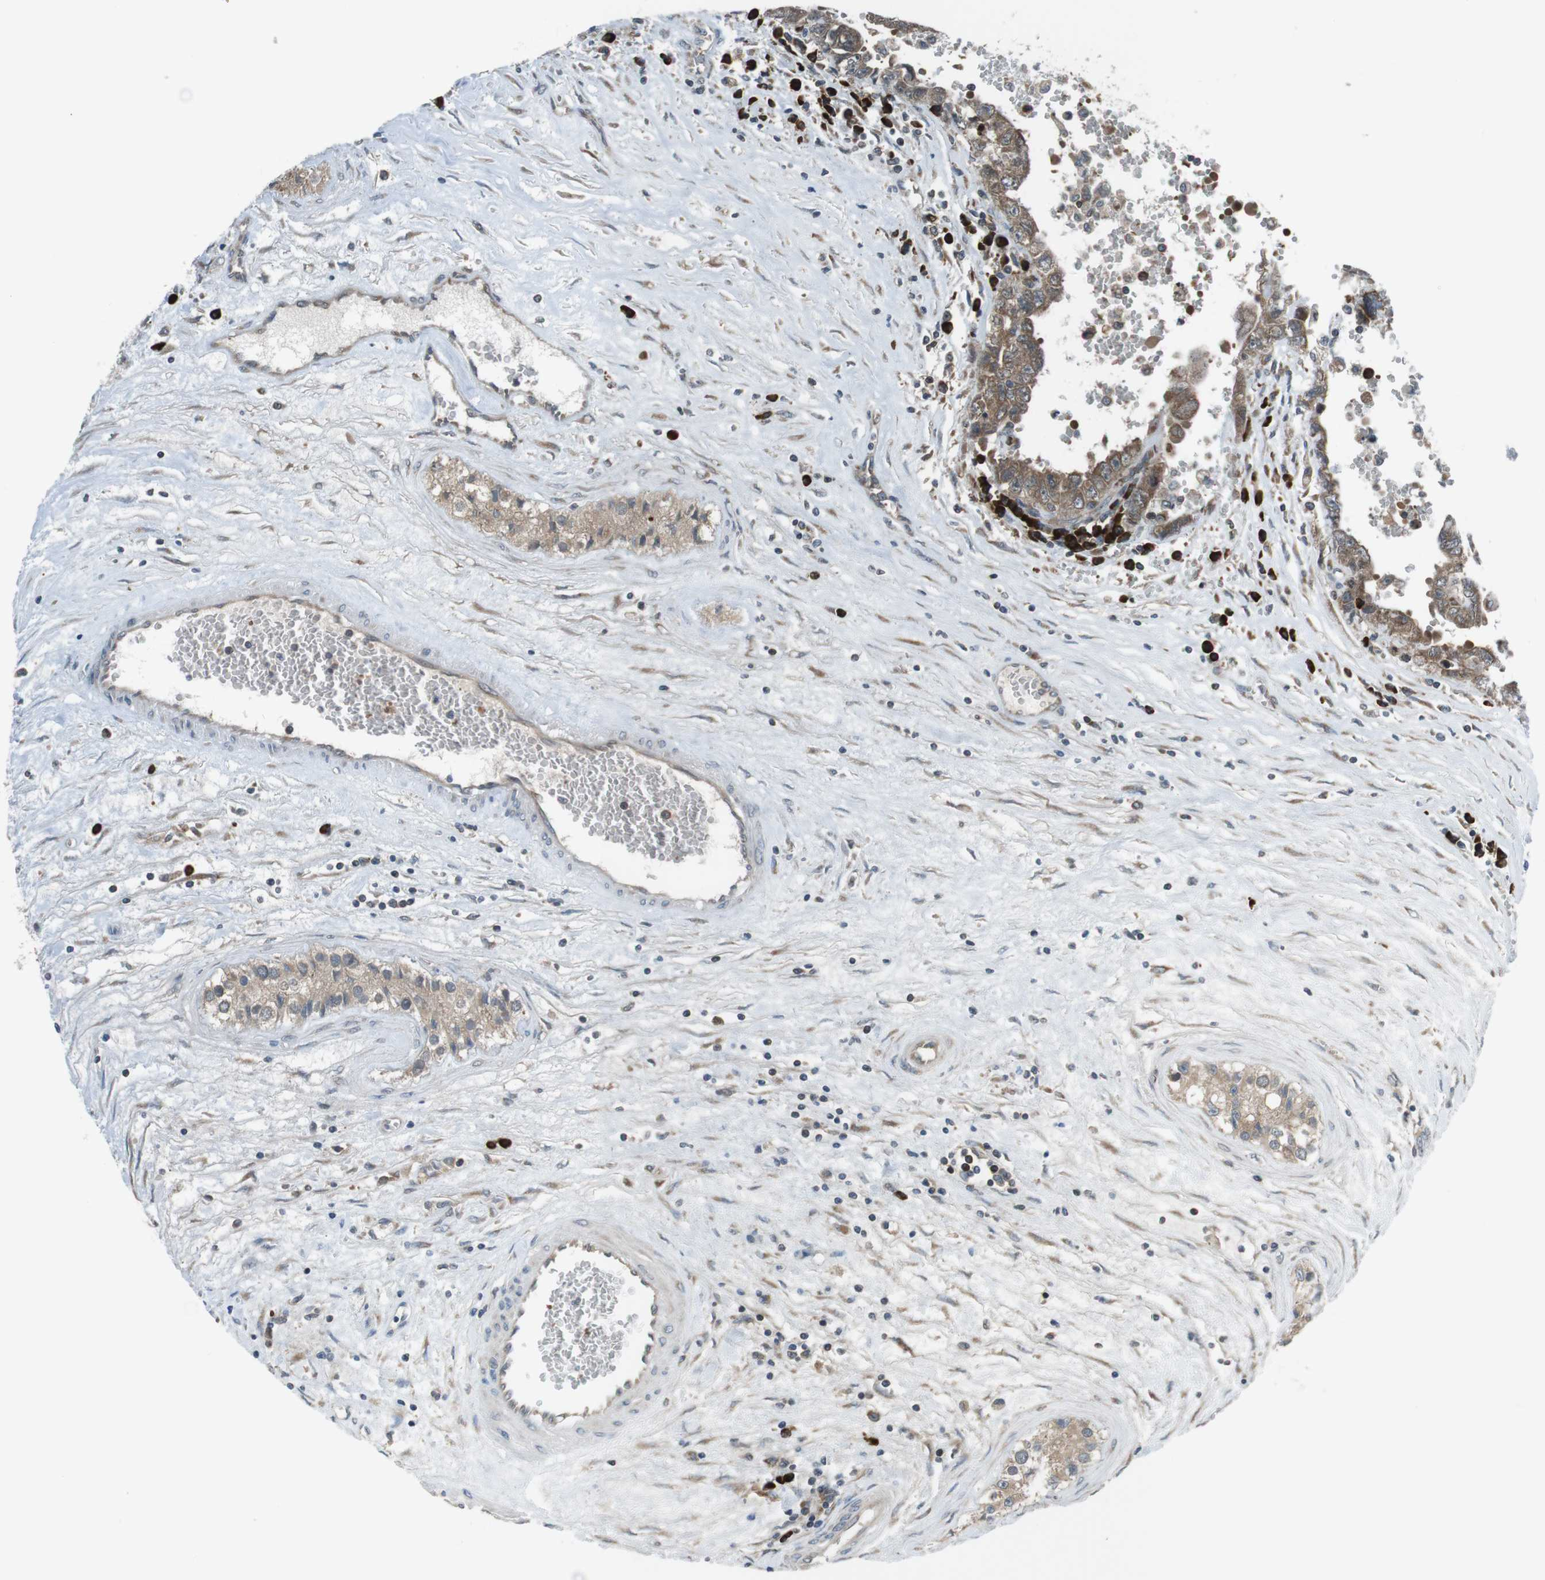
{"staining": {"intensity": "moderate", "quantity": ">75%", "location": "cytoplasmic/membranous"}, "tissue": "testis cancer", "cell_type": "Tumor cells", "image_type": "cancer", "snomed": [{"axis": "morphology", "description": "Carcinoma, Embryonal, NOS"}, {"axis": "topography", "description": "Testis"}], "caption": "There is medium levels of moderate cytoplasmic/membranous positivity in tumor cells of testis embryonal carcinoma, as demonstrated by immunohistochemical staining (brown color).", "gene": "SSR3", "patient": {"sex": "male", "age": 28}}